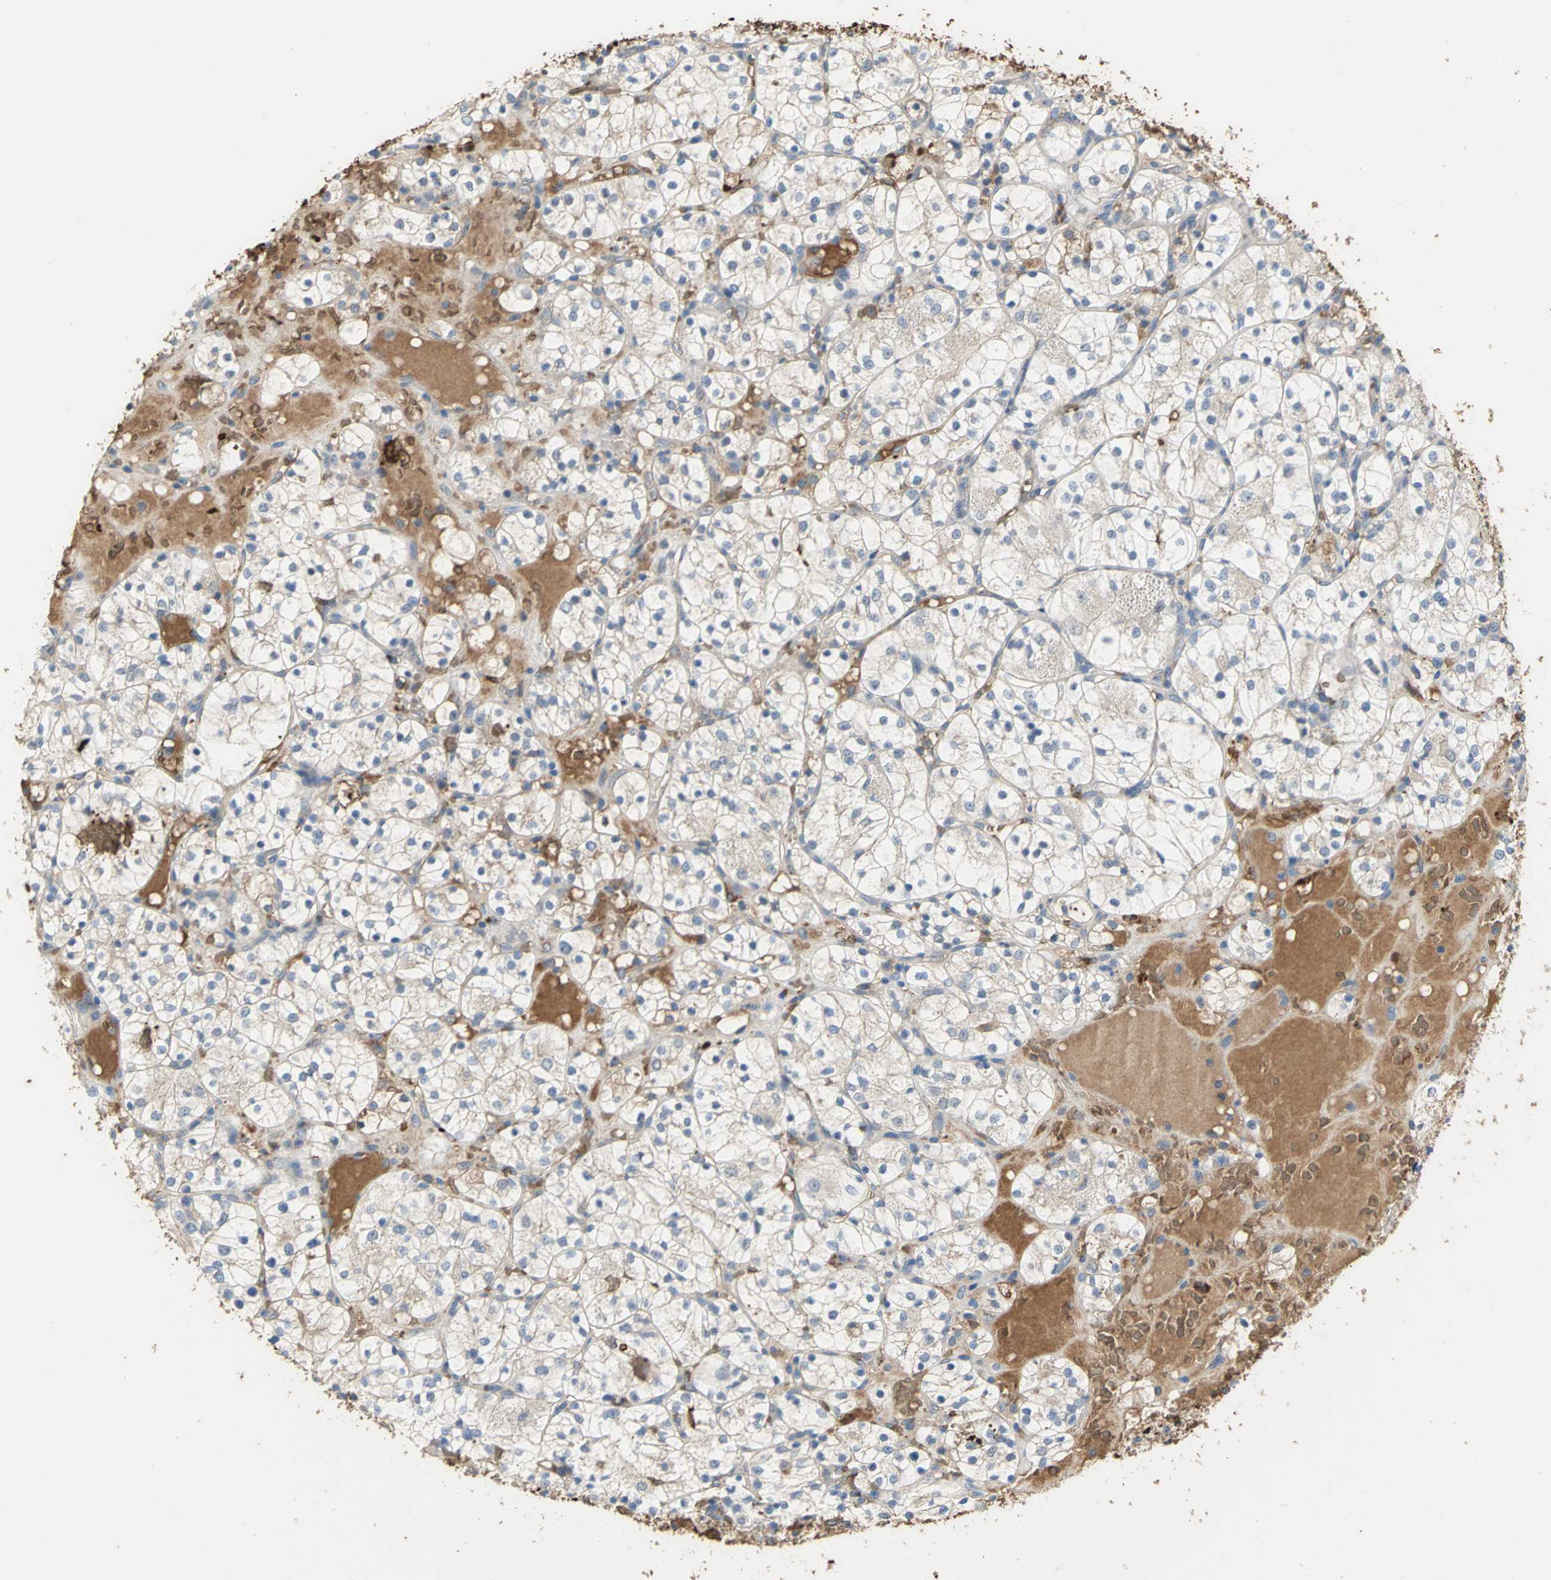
{"staining": {"intensity": "moderate", "quantity": "25%-75%", "location": "cytoplasmic/membranous"}, "tissue": "renal cancer", "cell_type": "Tumor cells", "image_type": "cancer", "snomed": [{"axis": "morphology", "description": "Adenocarcinoma, NOS"}, {"axis": "topography", "description": "Kidney"}], "caption": "A brown stain highlights moderate cytoplasmic/membranous staining of a protein in renal cancer (adenocarcinoma) tumor cells. The protein of interest is stained brown, and the nuclei are stained in blue (DAB IHC with brightfield microscopy, high magnification).", "gene": "TREM1", "patient": {"sex": "female", "age": 60}}